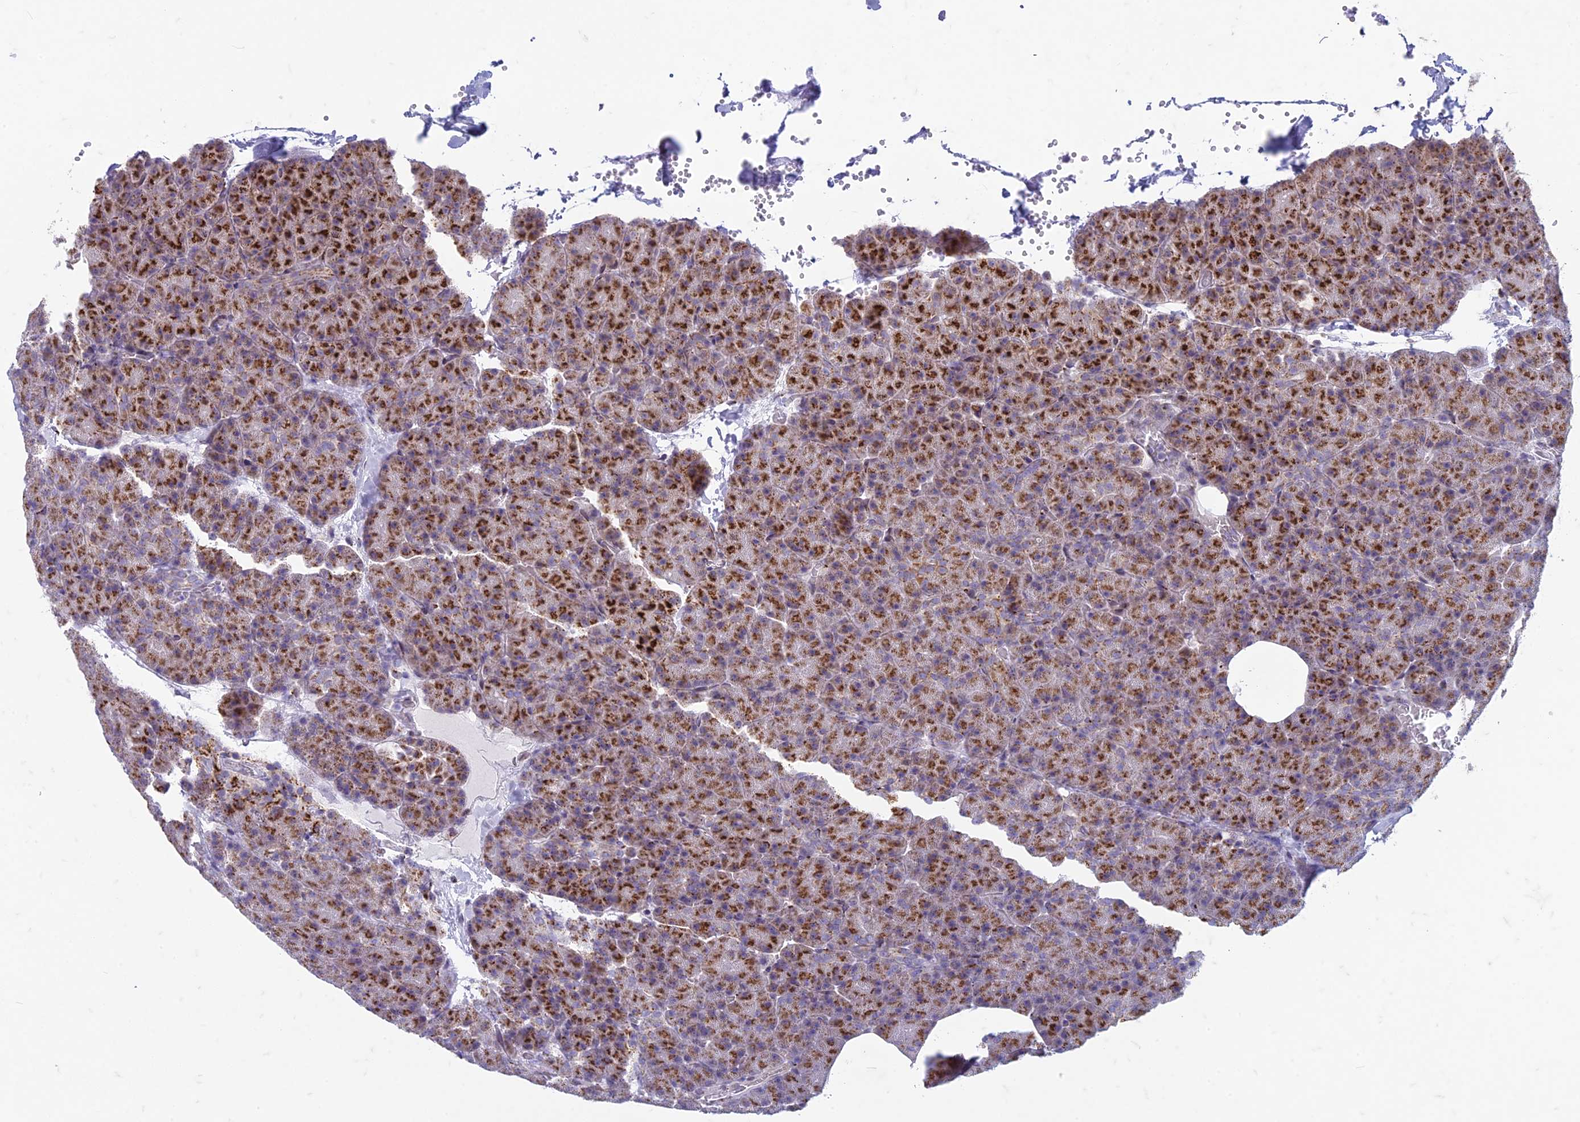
{"staining": {"intensity": "strong", "quantity": ">75%", "location": "cytoplasmic/membranous"}, "tissue": "pancreas", "cell_type": "Exocrine glandular cells", "image_type": "normal", "snomed": [{"axis": "morphology", "description": "Normal tissue, NOS"}, {"axis": "morphology", "description": "Carcinoid, malignant, NOS"}, {"axis": "topography", "description": "Pancreas"}], "caption": "The micrograph demonstrates immunohistochemical staining of unremarkable pancreas. There is strong cytoplasmic/membranous positivity is present in about >75% of exocrine glandular cells.", "gene": "FAM3C", "patient": {"sex": "female", "age": 35}}